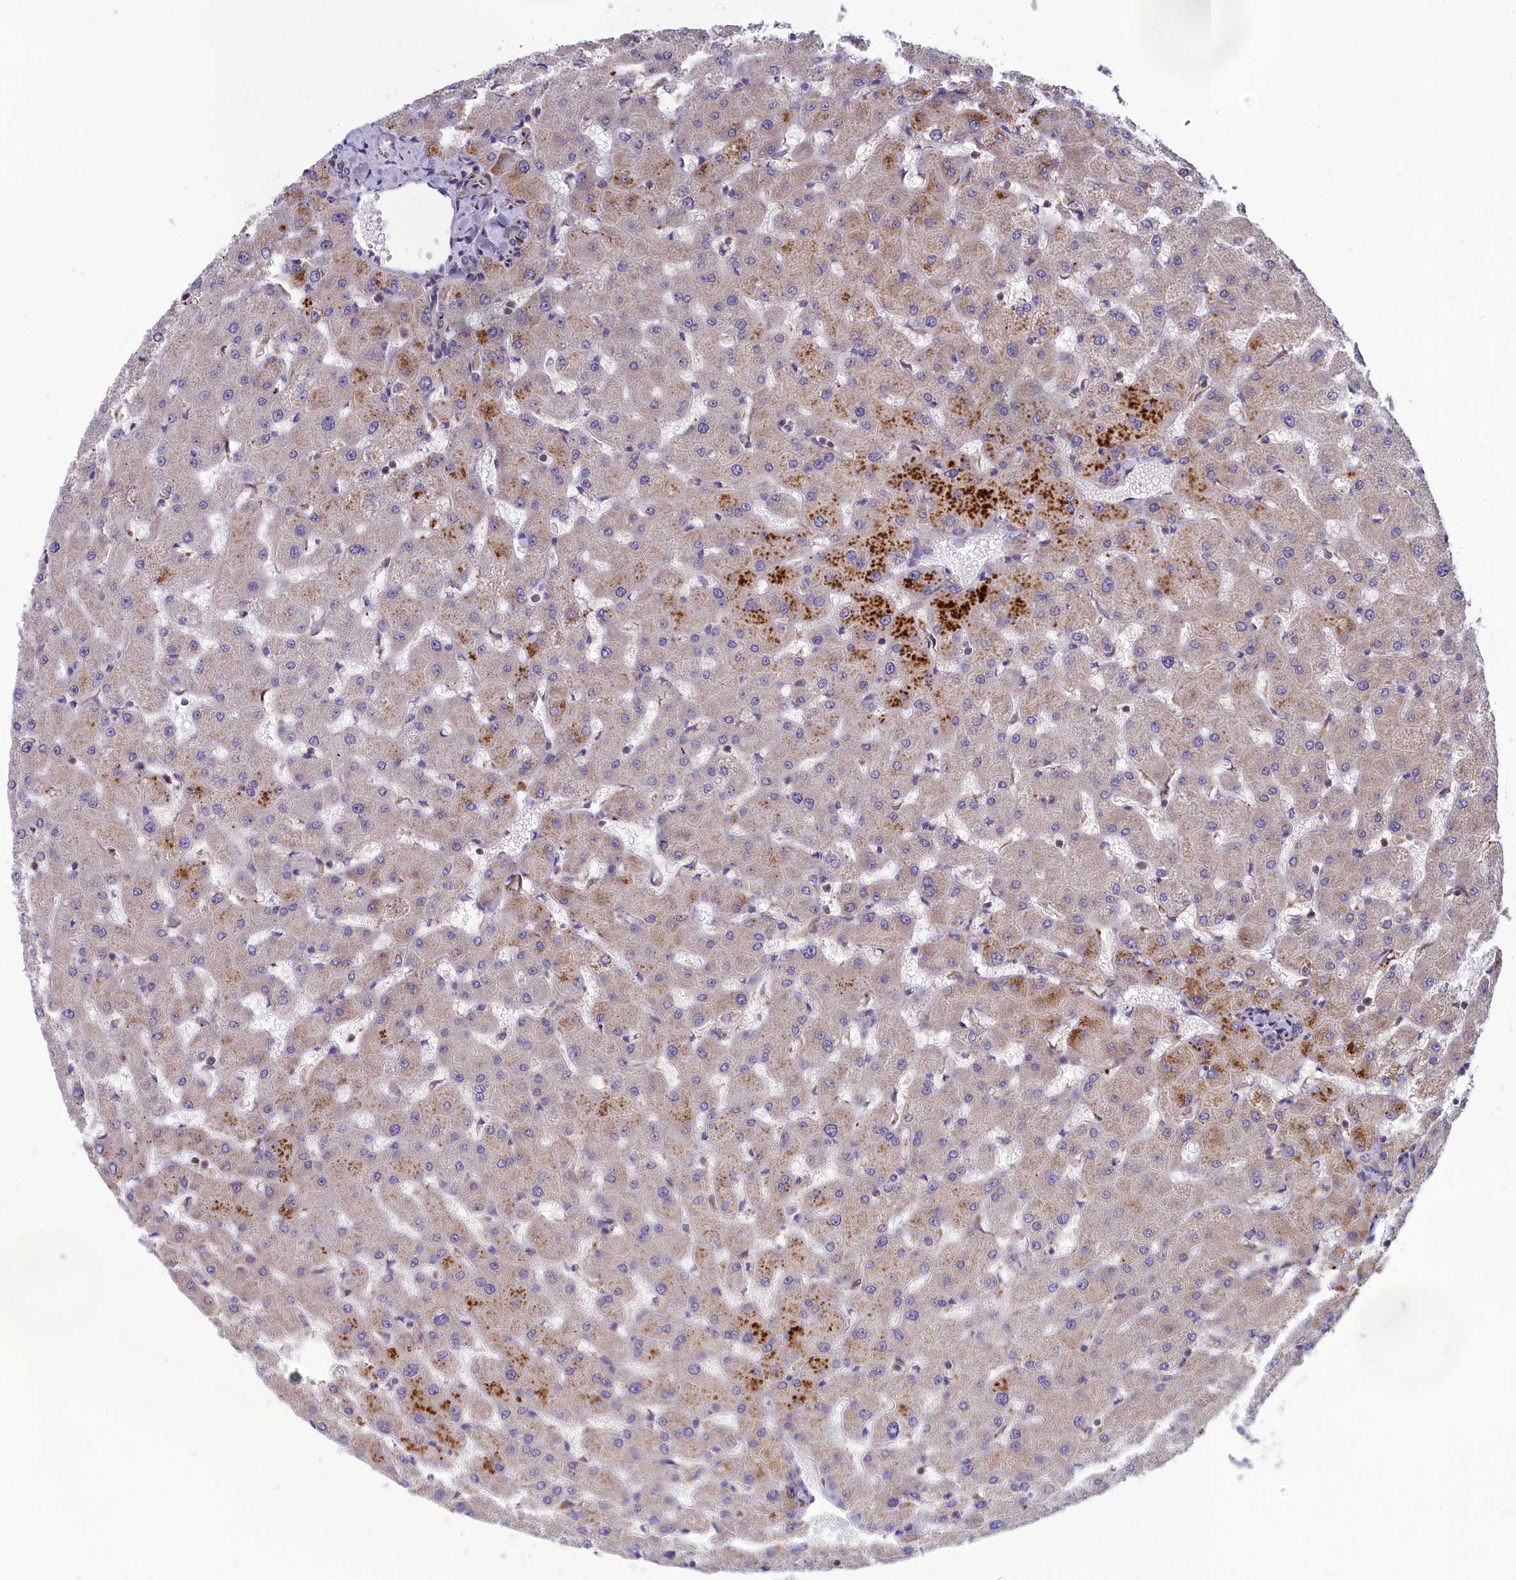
{"staining": {"intensity": "negative", "quantity": "none", "location": "none"}, "tissue": "liver", "cell_type": "Cholangiocytes", "image_type": "normal", "snomed": [{"axis": "morphology", "description": "Normal tissue, NOS"}, {"axis": "topography", "description": "Liver"}], "caption": "The histopathology image displays no staining of cholangiocytes in unremarkable liver.", "gene": "BLTP2", "patient": {"sex": "female", "age": 63}}